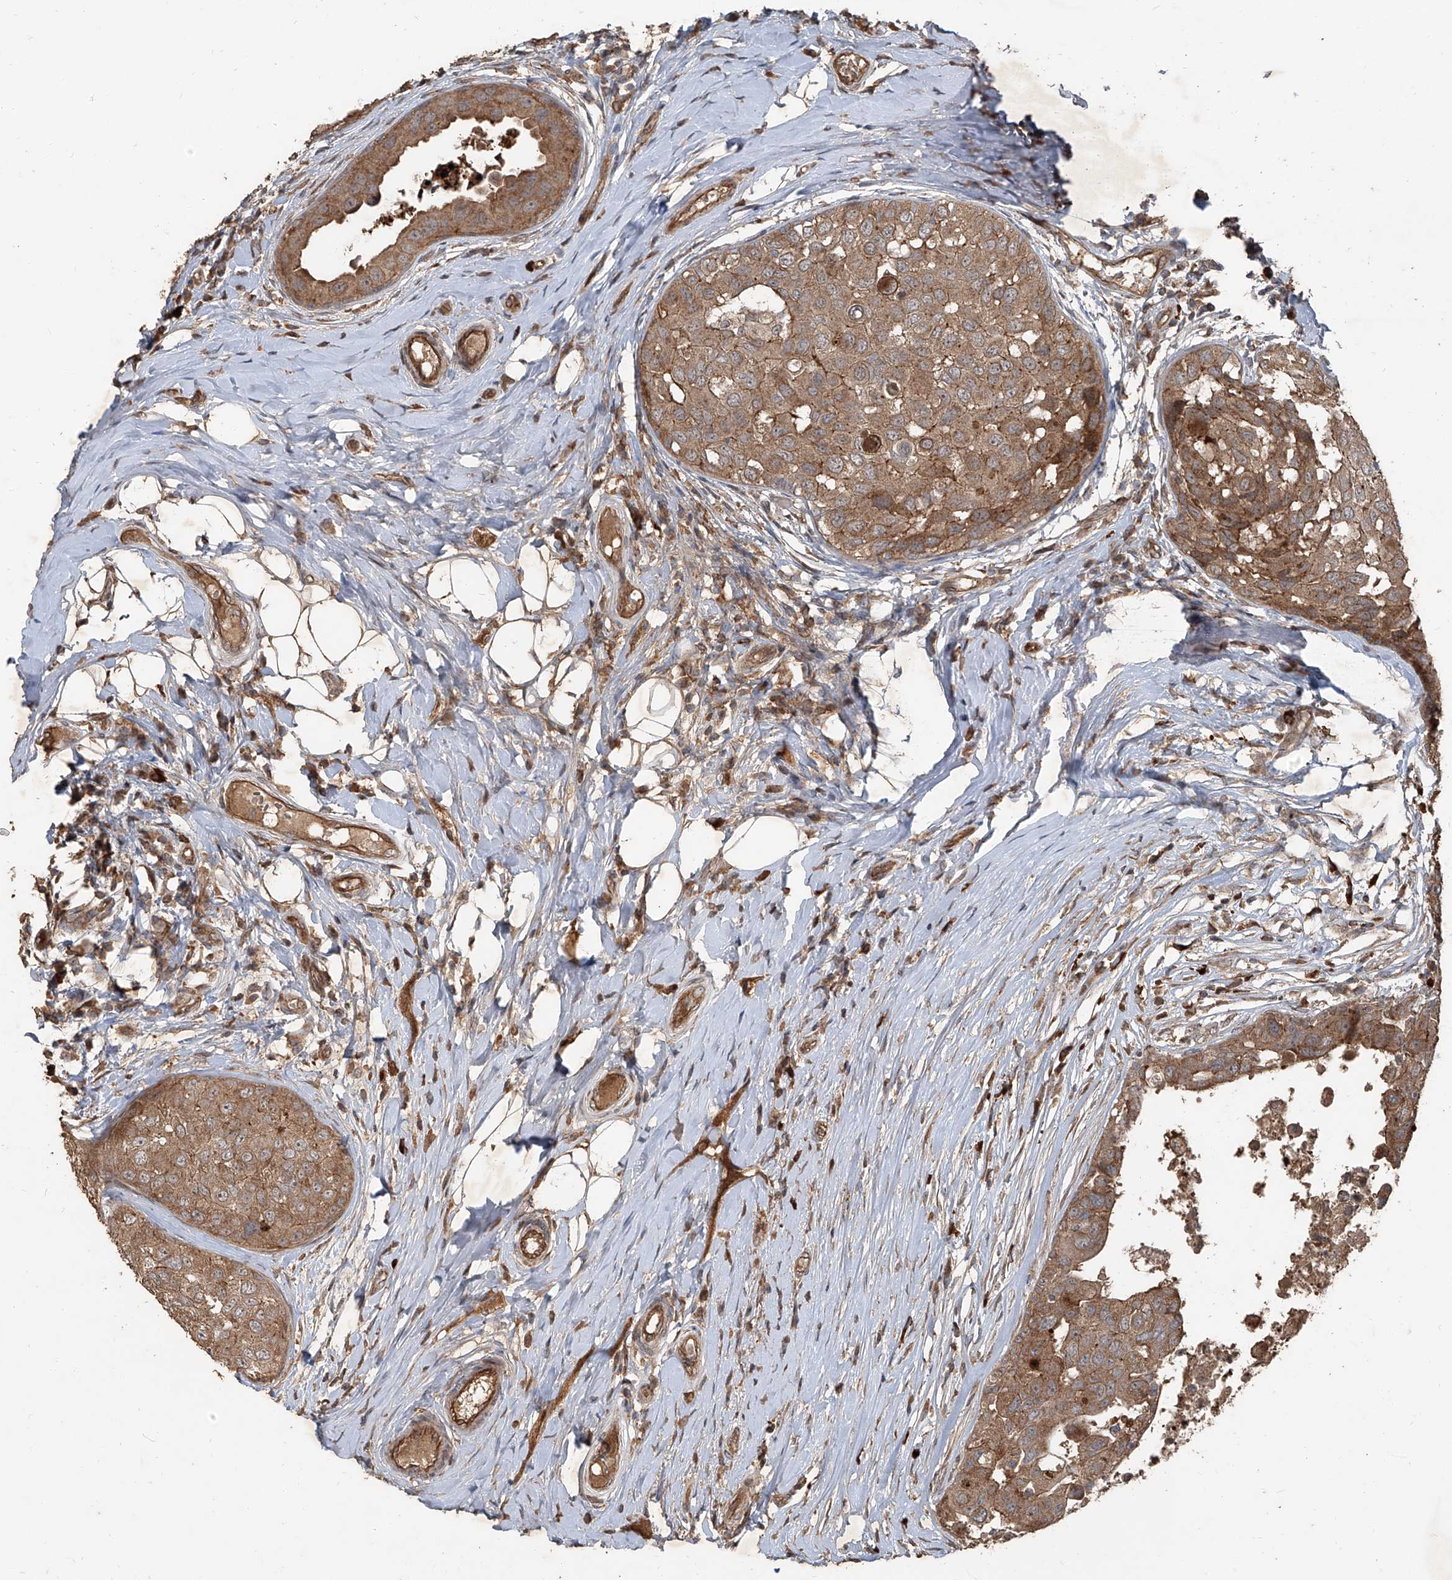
{"staining": {"intensity": "moderate", "quantity": ">75%", "location": "cytoplasmic/membranous"}, "tissue": "breast cancer", "cell_type": "Tumor cells", "image_type": "cancer", "snomed": [{"axis": "morphology", "description": "Duct carcinoma"}, {"axis": "topography", "description": "Breast"}], "caption": "This histopathology image demonstrates immunohistochemistry staining of human breast cancer, with medium moderate cytoplasmic/membranous staining in approximately >75% of tumor cells.", "gene": "CCN1", "patient": {"sex": "female", "age": 27}}